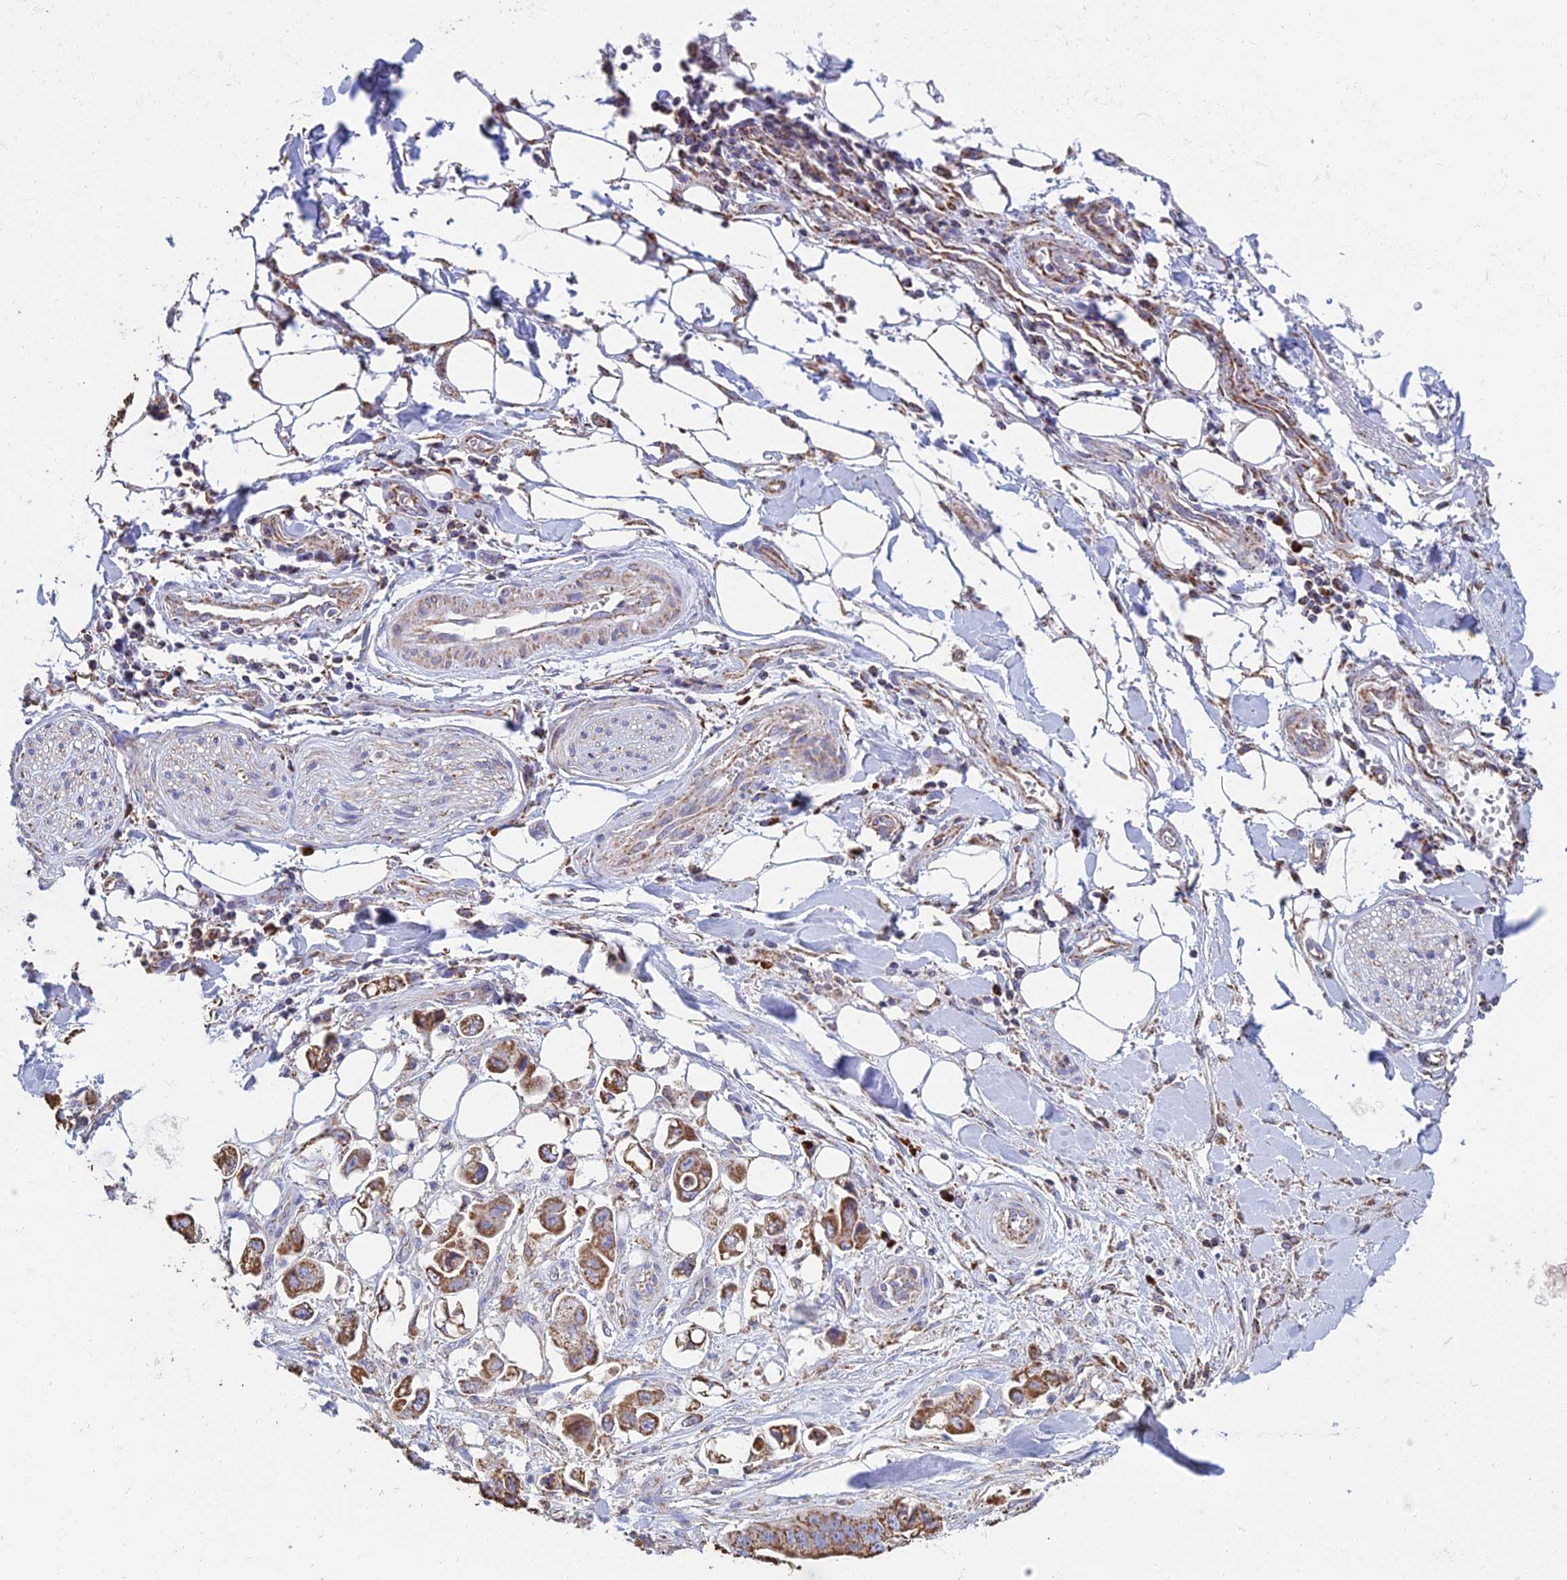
{"staining": {"intensity": "moderate", "quantity": ">75%", "location": "cytoplasmic/membranous"}, "tissue": "stomach cancer", "cell_type": "Tumor cells", "image_type": "cancer", "snomed": [{"axis": "morphology", "description": "Adenocarcinoma, NOS"}, {"axis": "topography", "description": "Stomach"}], "caption": "Adenocarcinoma (stomach) was stained to show a protein in brown. There is medium levels of moderate cytoplasmic/membranous expression in approximately >75% of tumor cells. Ihc stains the protein in brown and the nuclei are stained blue.", "gene": "OR2W3", "patient": {"sex": "male", "age": 62}}